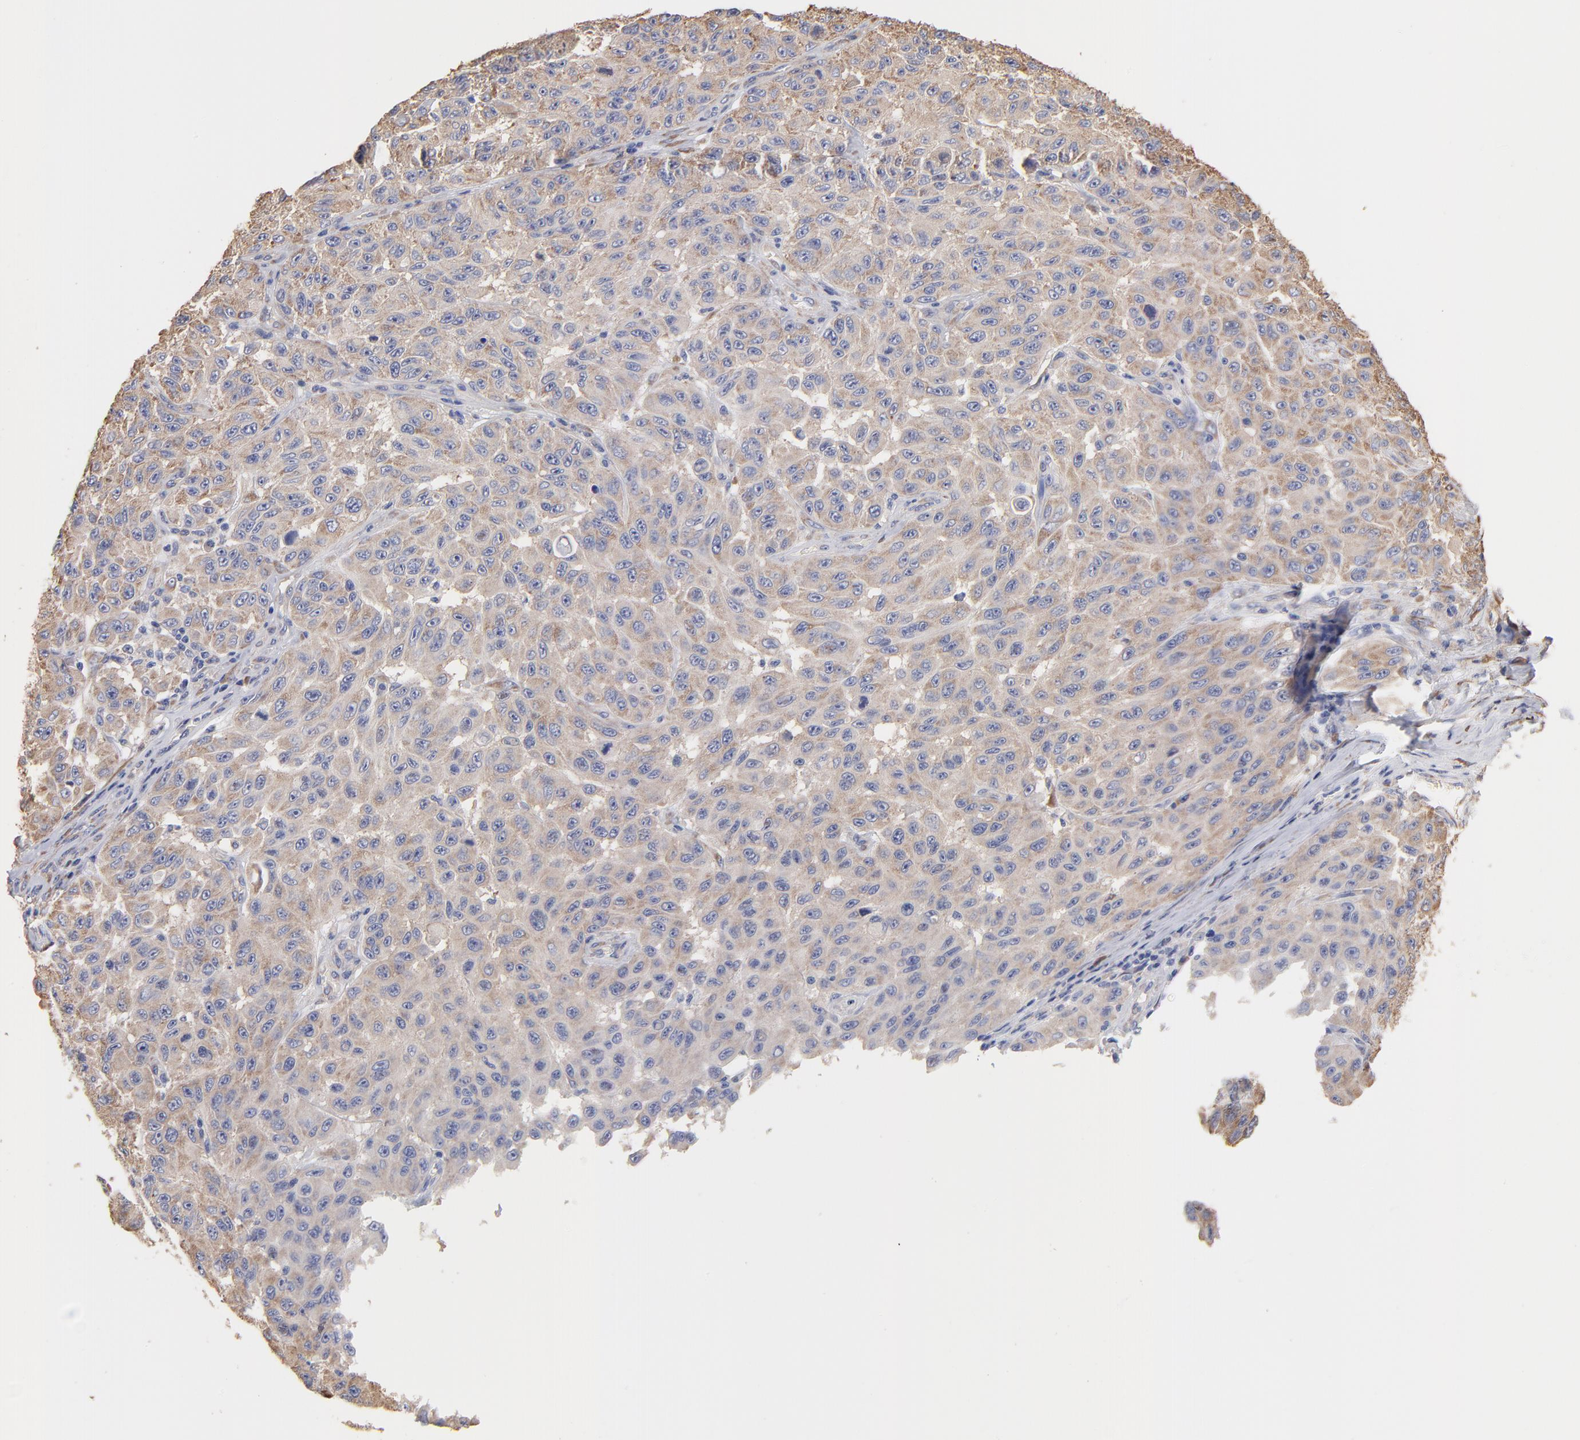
{"staining": {"intensity": "weak", "quantity": ">75%", "location": "cytoplasmic/membranous"}, "tissue": "melanoma", "cell_type": "Tumor cells", "image_type": "cancer", "snomed": [{"axis": "morphology", "description": "Malignant melanoma, NOS"}, {"axis": "topography", "description": "Skin"}], "caption": "Human melanoma stained with a protein marker shows weak staining in tumor cells.", "gene": "RPL9", "patient": {"sex": "male", "age": 30}}